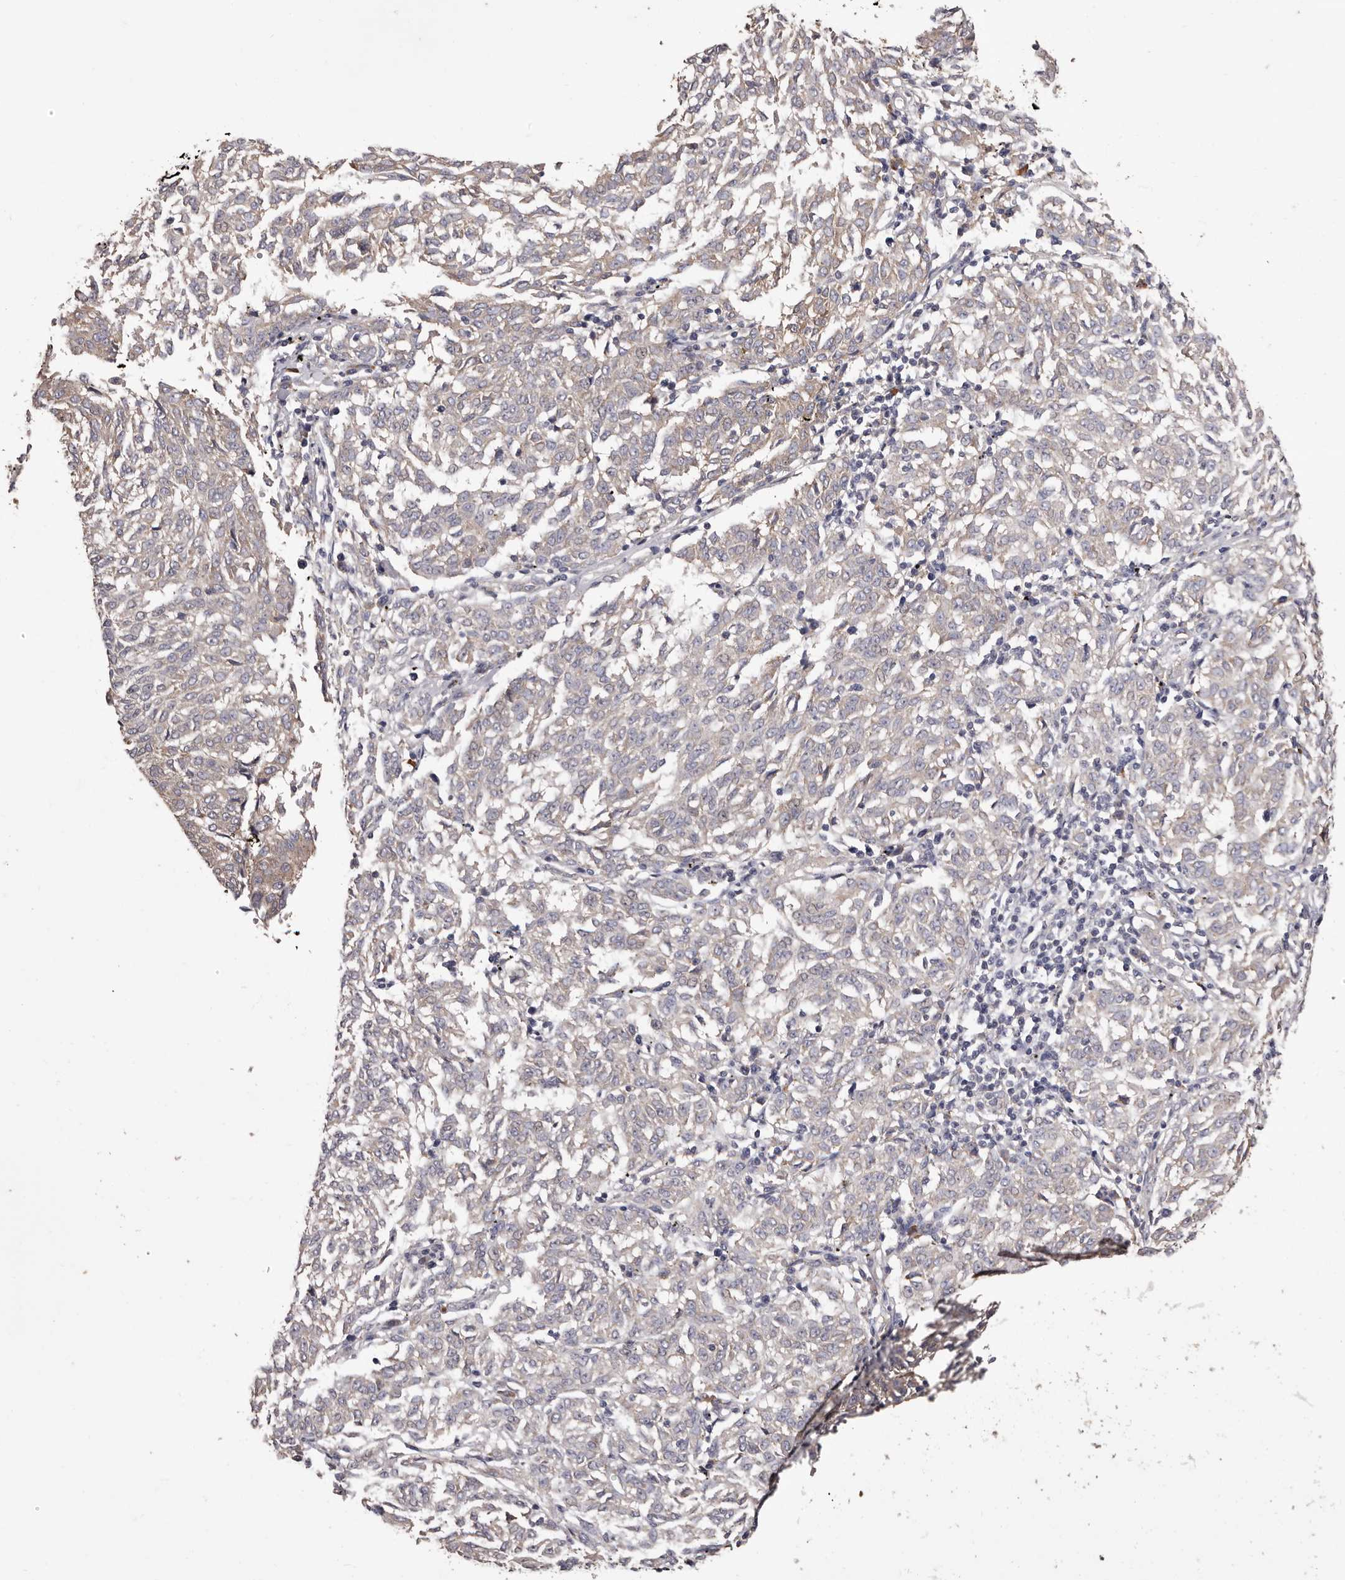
{"staining": {"intensity": "negative", "quantity": "none", "location": "none"}, "tissue": "melanoma", "cell_type": "Tumor cells", "image_type": "cancer", "snomed": [{"axis": "morphology", "description": "Malignant melanoma, NOS"}, {"axis": "topography", "description": "Skin"}], "caption": "IHC micrograph of neoplastic tissue: human malignant melanoma stained with DAB (3,3'-diaminobenzidine) demonstrates no significant protein staining in tumor cells.", "gene": "ETNK1", "patient": {"sex": "female", "age": 72}}